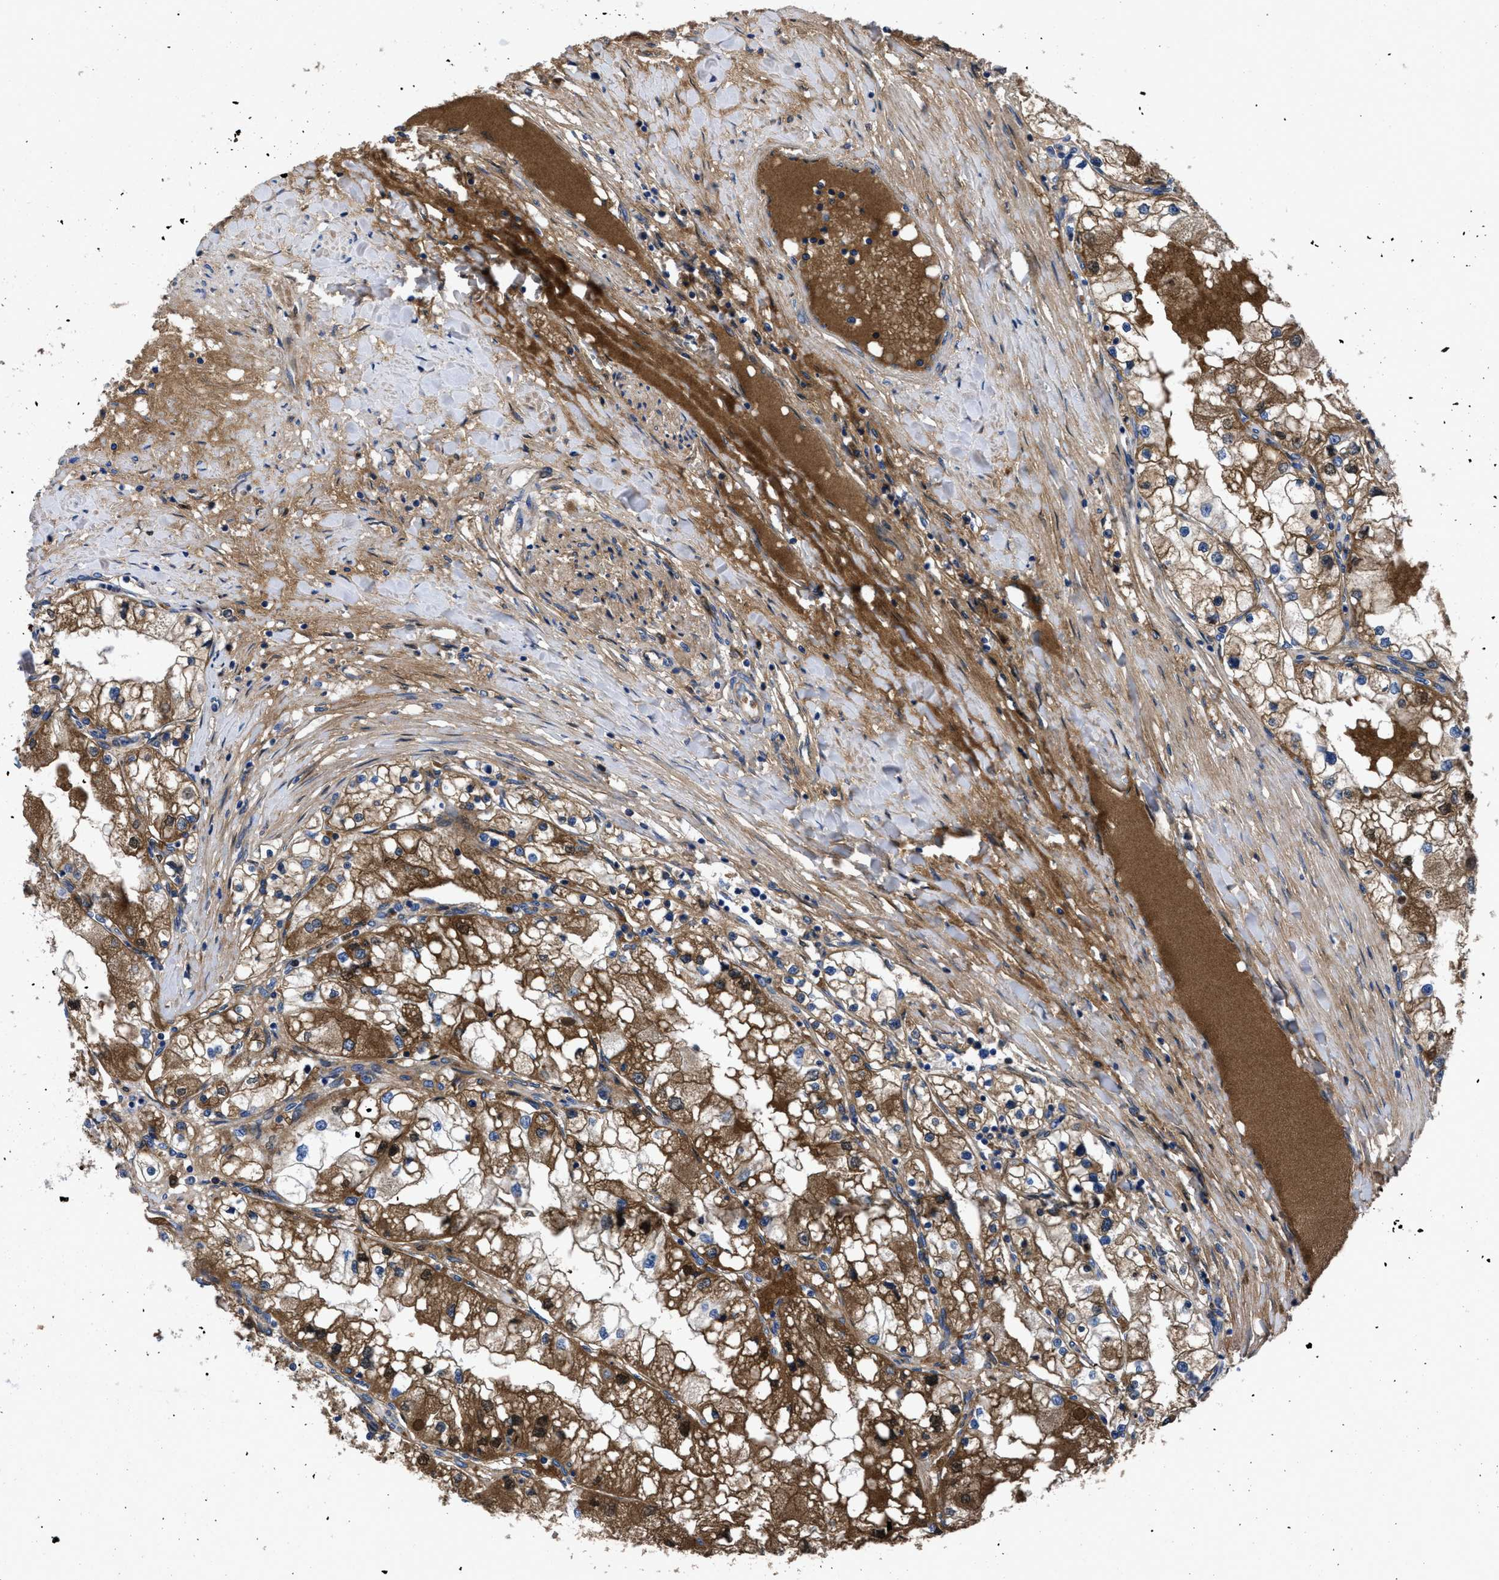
{"staining": {"intensity": "strong", "quantity": ">75%", "location": "cytoplasmic/membranous"}, "tissue": "renal cancer", "cell_type": "Tumor cells", "image_type": "cancer", "snomed": [{"axis": "morphology", "description": "Adenocarcinoma, NOS"}, {"axis": "topography", "description": "Kidney"}], "caption": "Renal adenocarcinoma stained with a protein marker shows strong staining in tumor cells.", "gene": "SERPINA6", "patient": {"sex": "male", "age": 68}}